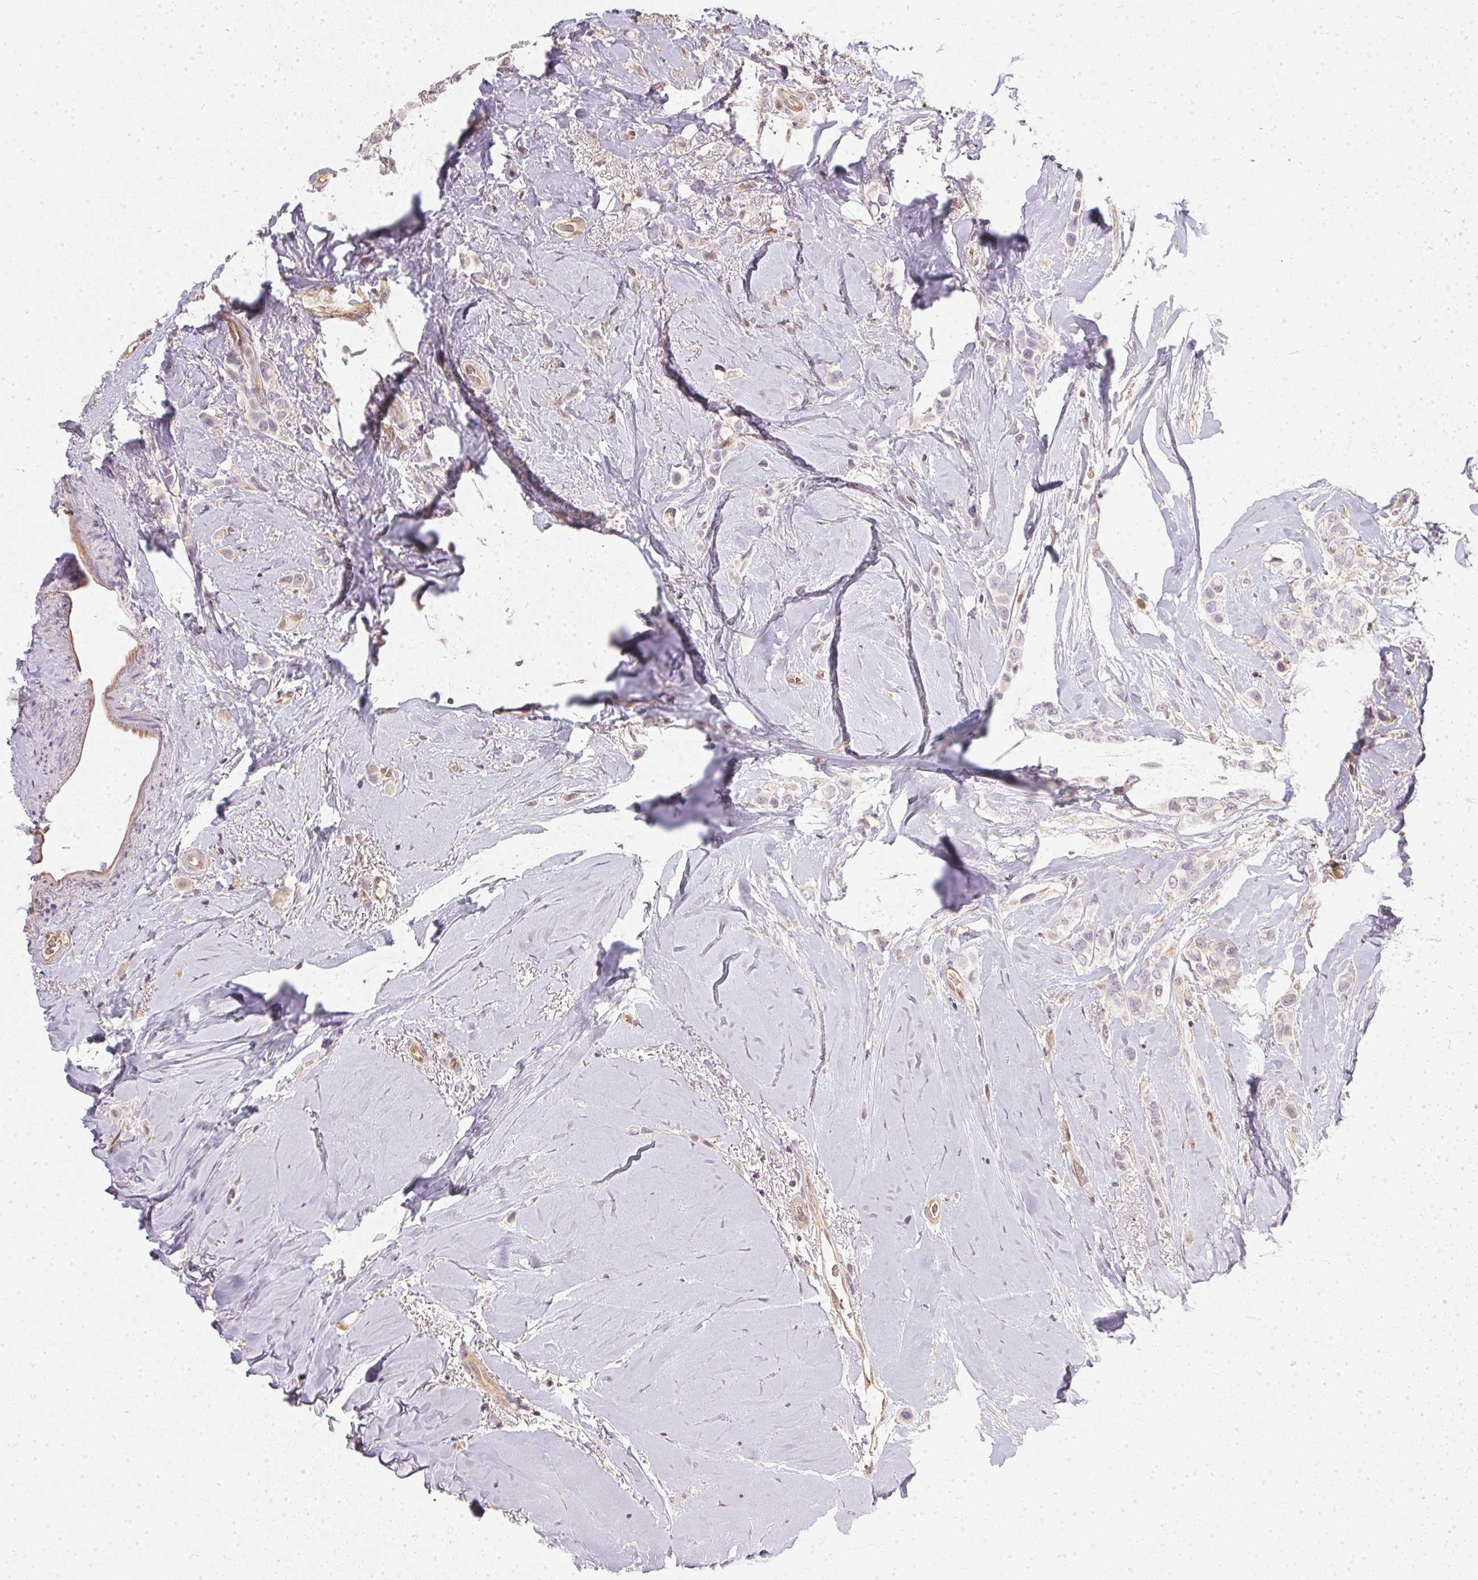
{"staining": {"intensity": "negative", "quantity": "none", "location": "none"}, "tissue": "breast cancer", "cell_type": "Tumor cells", "image_type": "cancer", "snomed": [{"axis": "morphology", "description": "Lobular carcinoma"}, {"axis": "topography", "description": "Breast"}], "caption": "Human breast lobular carcinoma stained for a protein using immunohistochemistry reveals no staining in tumor cells.", "gene": "BLMH", "patient": {"sex": "female", "age": 66}}